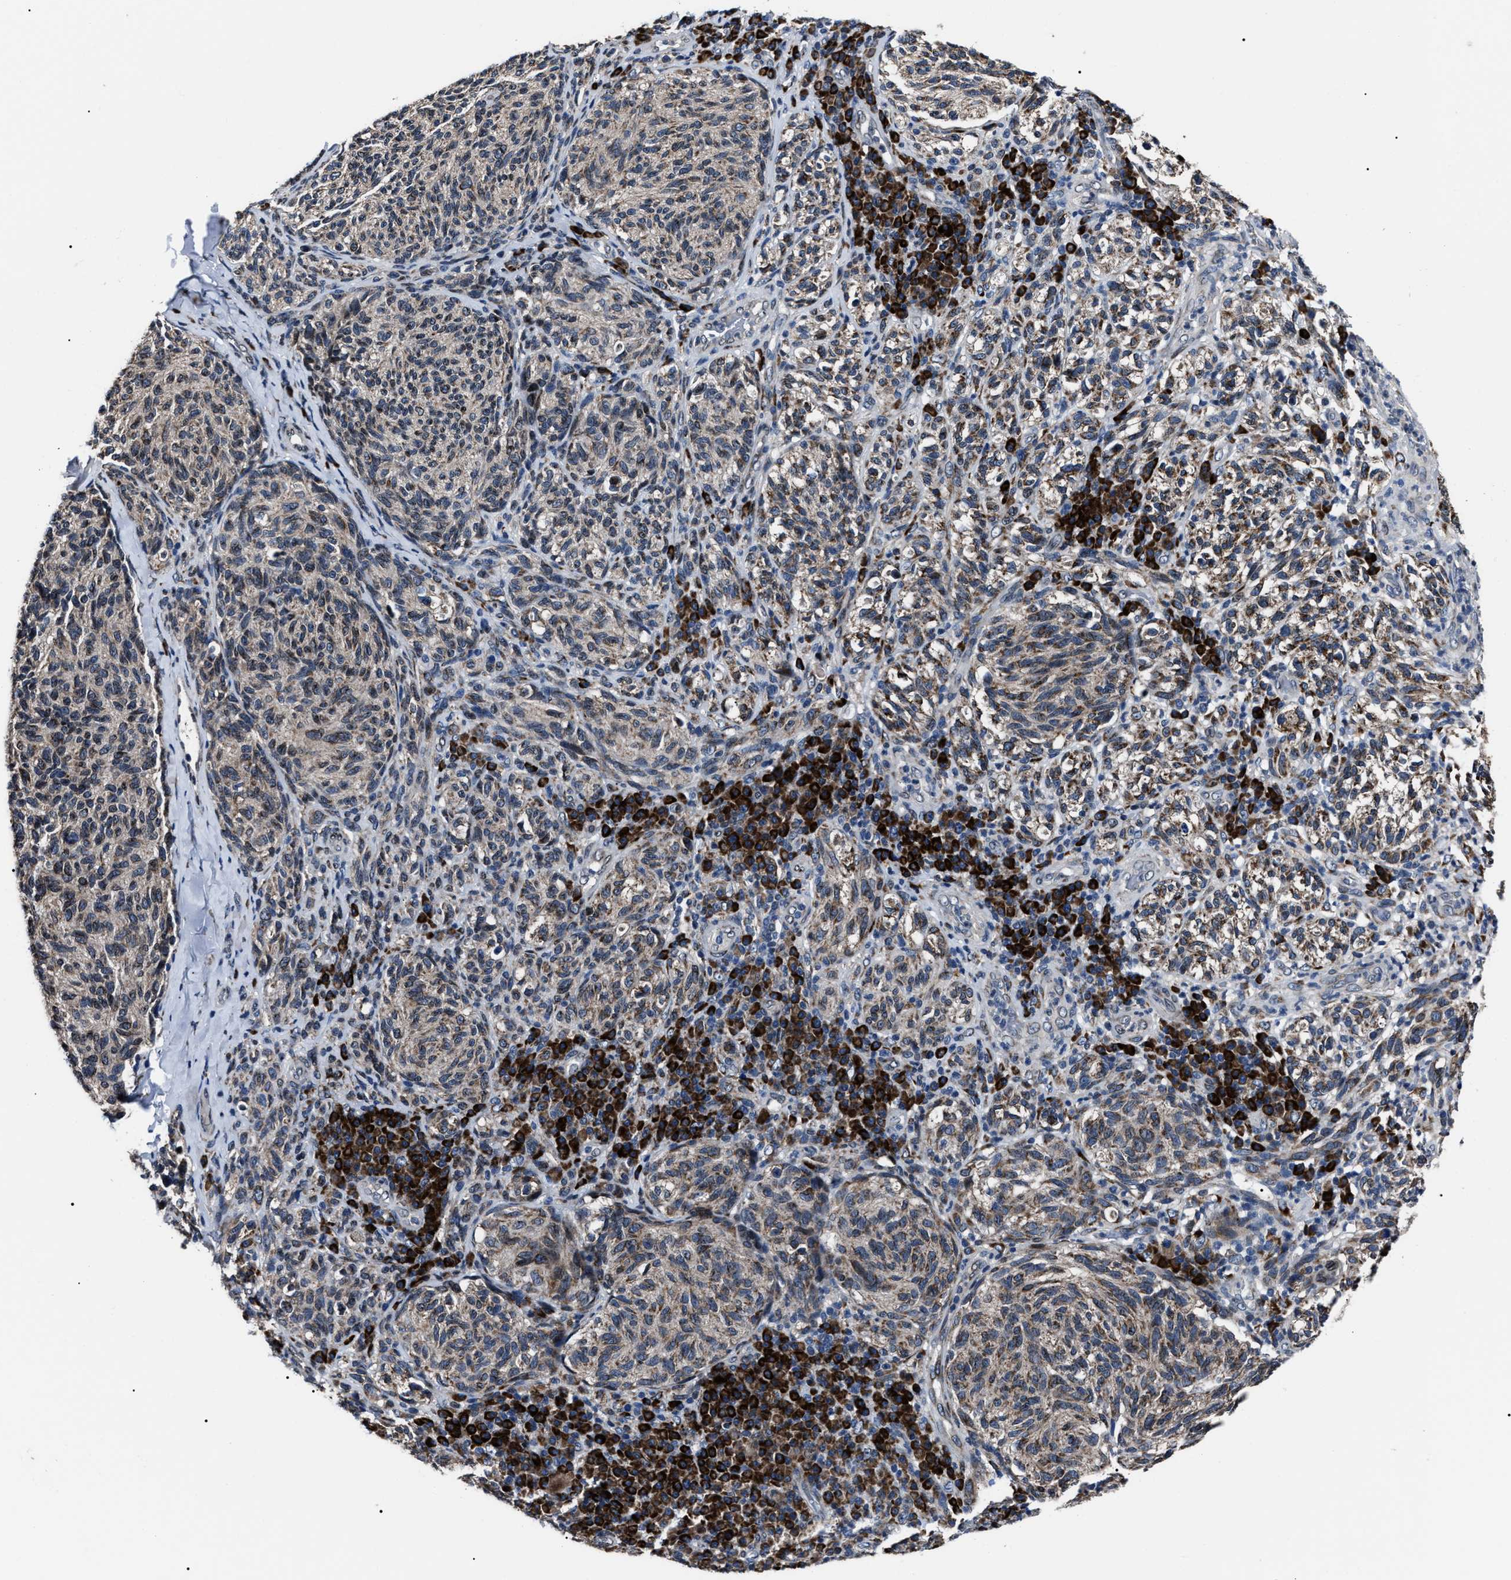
{"staining": {"intensity": "weak", "quantity": ">75%", "location": "cytoplasmic/membranous"}, "tissue": "melanoma", "cell_type": "Tumor cells", "image_type": "cancer", "snomed": [{"axis": "morphology", "description": "Malignant melanoma, NOS"}, {"axis": "topography", "description": "Skin"}], "caption": "An image showing weak cytoplasmic/membranous staining in about >75% of tumor cells in melanoma, as visualized by brown immunohistochemical staining.", "gene": "LRRC14", "patient": {"sex": "female", "age": 73}}